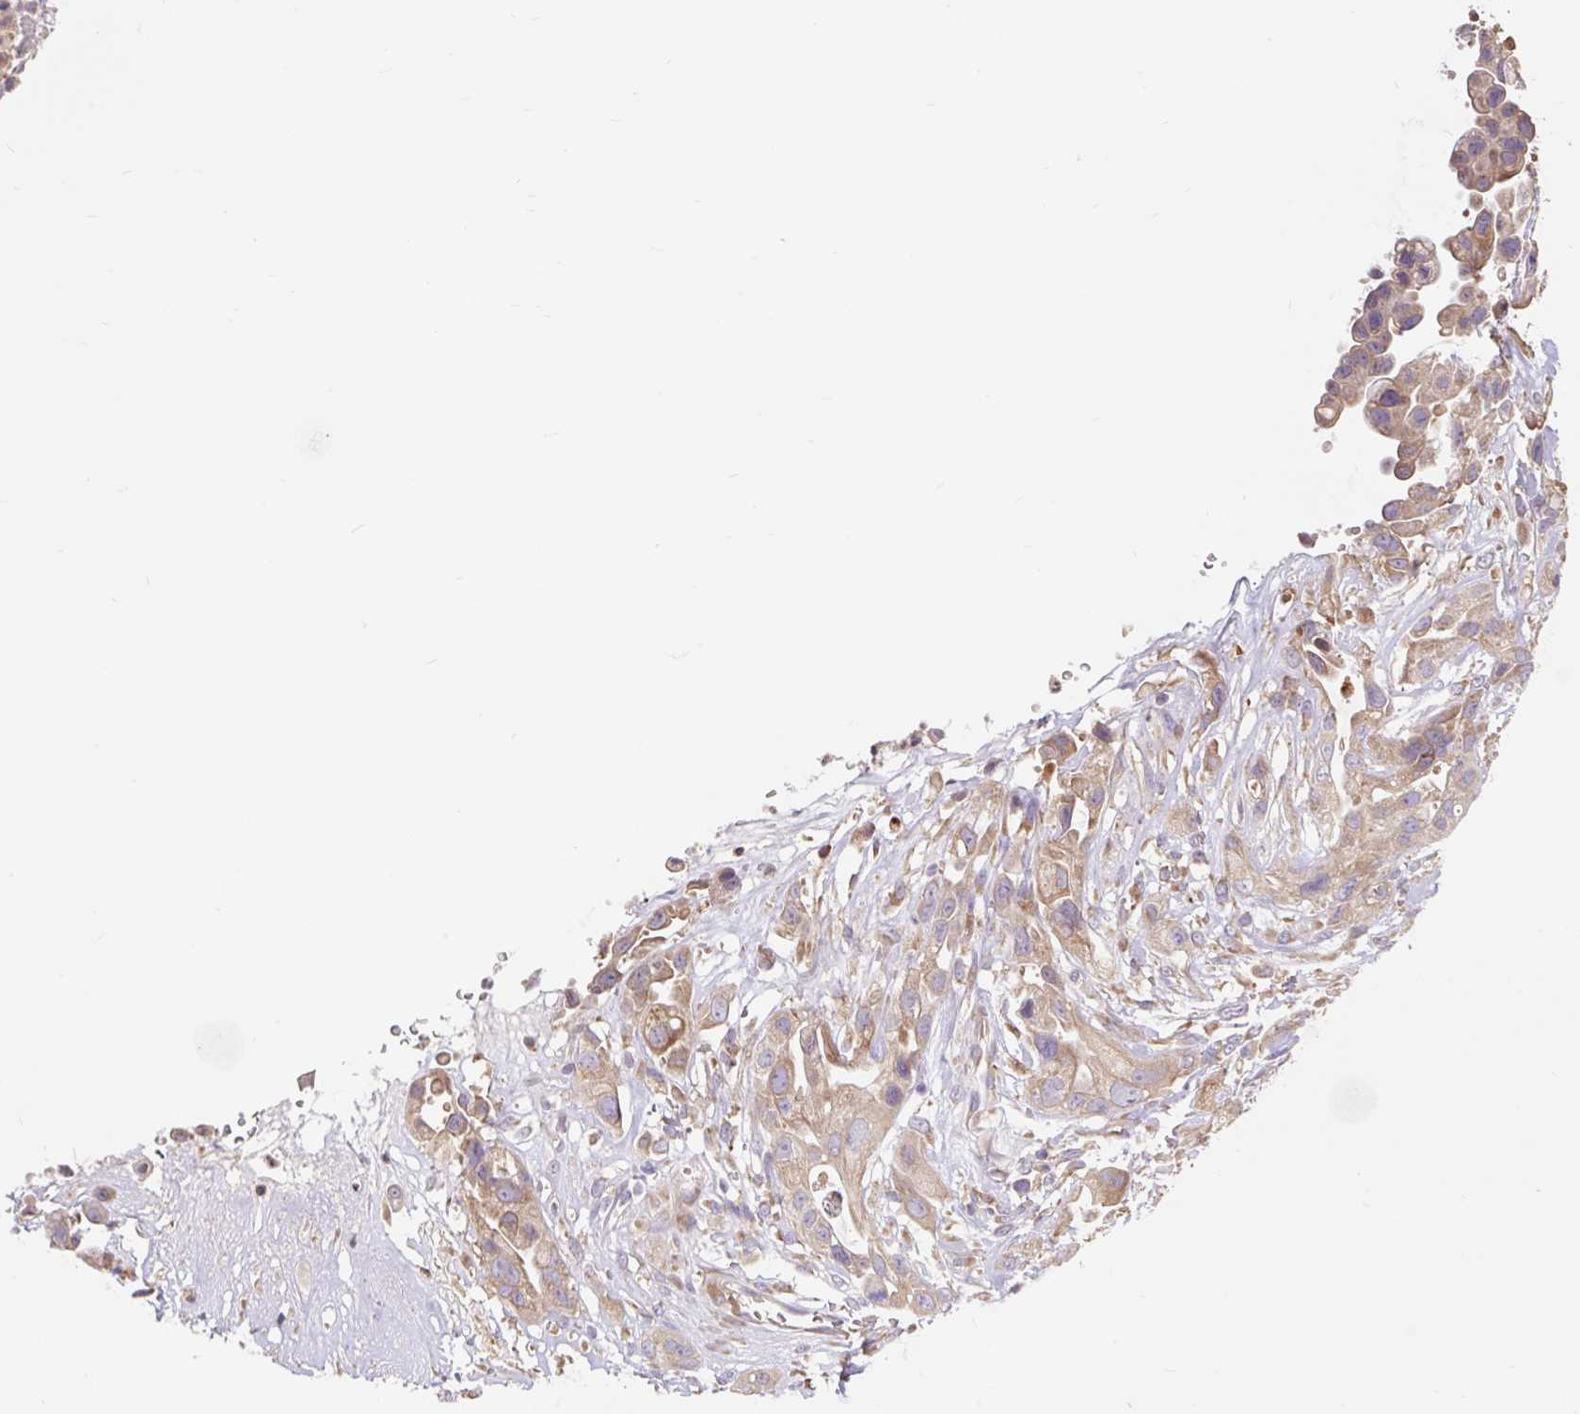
{"staining": {"intensity": "weak", "quantity": ">75%", "location": "cytoplasmic/membranous"}, "tissue": "pancreatic cancer", "cell_type": "Tumor cells", "image_type": "cancer", "snomed": [{"axis": "morphology", "description": "Adenocarcinoma, NOS"}, {"axis": "topography", "description": "Pancreas"}], "caption": "There is low levels of weak cytoplasmic/membranous staining in tumor cells of pancreatic cancer, as demonstrated by immunohistochemical staining (brown color).", "gene": "SEC63", "patient": {"sex": "male", "age": 44}}